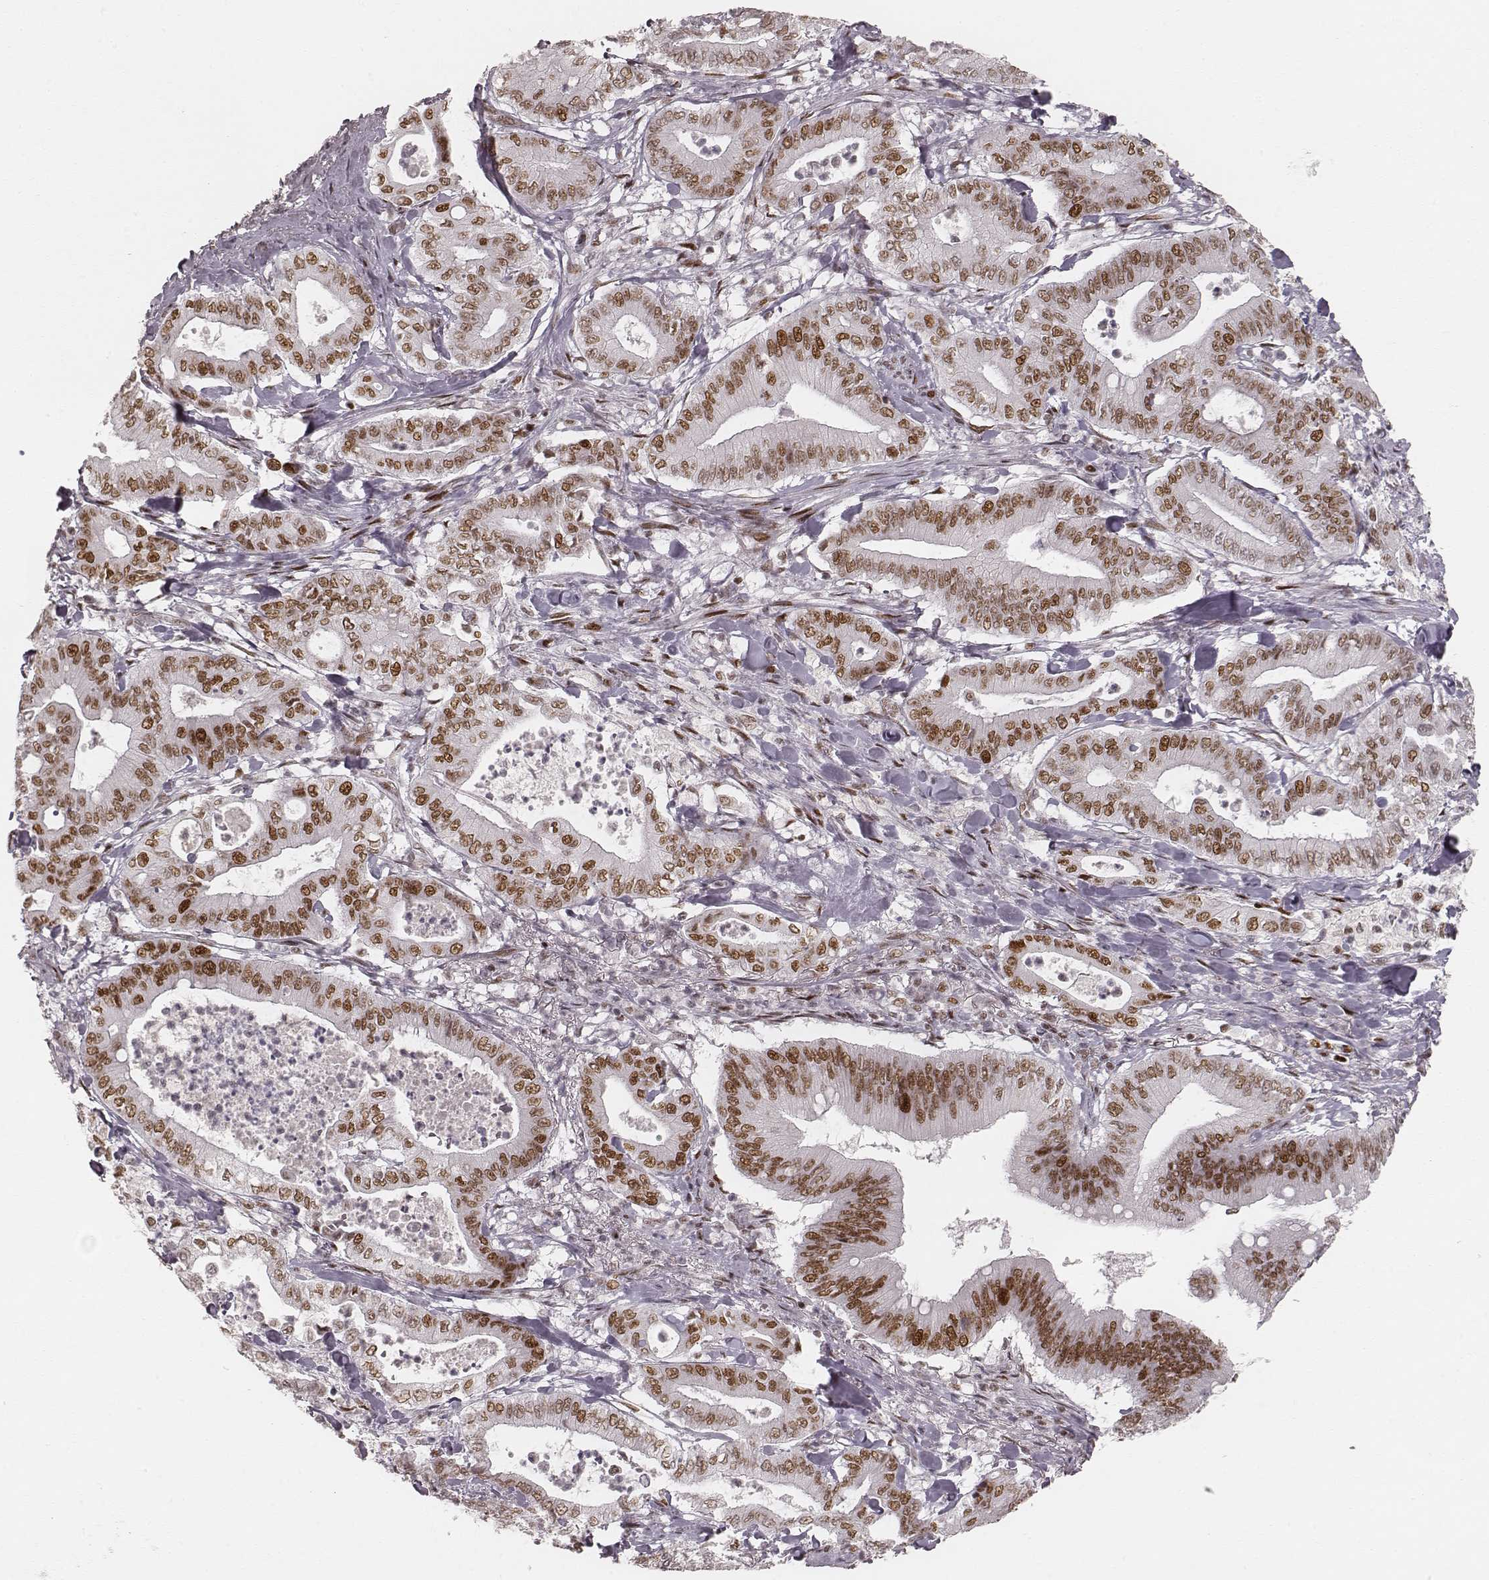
{"staining": {"intensity": "moderate", "quantity": ">75%", "location": "nuclear"}, "tissue": "pancreatic cancer", "cell_type": "Tumor cells", "image_type": "cancer", "snomed": [{"axis": "morphology", "description": "Adenocarcinoma, NOS"}, {"axis": "topography", "description": "Pancreas"}], "caption": "Immunohistochemical staining of pancreatic cancer (adenocarcinoma) exhibits medium levels of moderate nuclear positivity in about >75% of tumor cells.", "gene": "HNRNPC", "patient": {"sex": "male", "age": 71}}